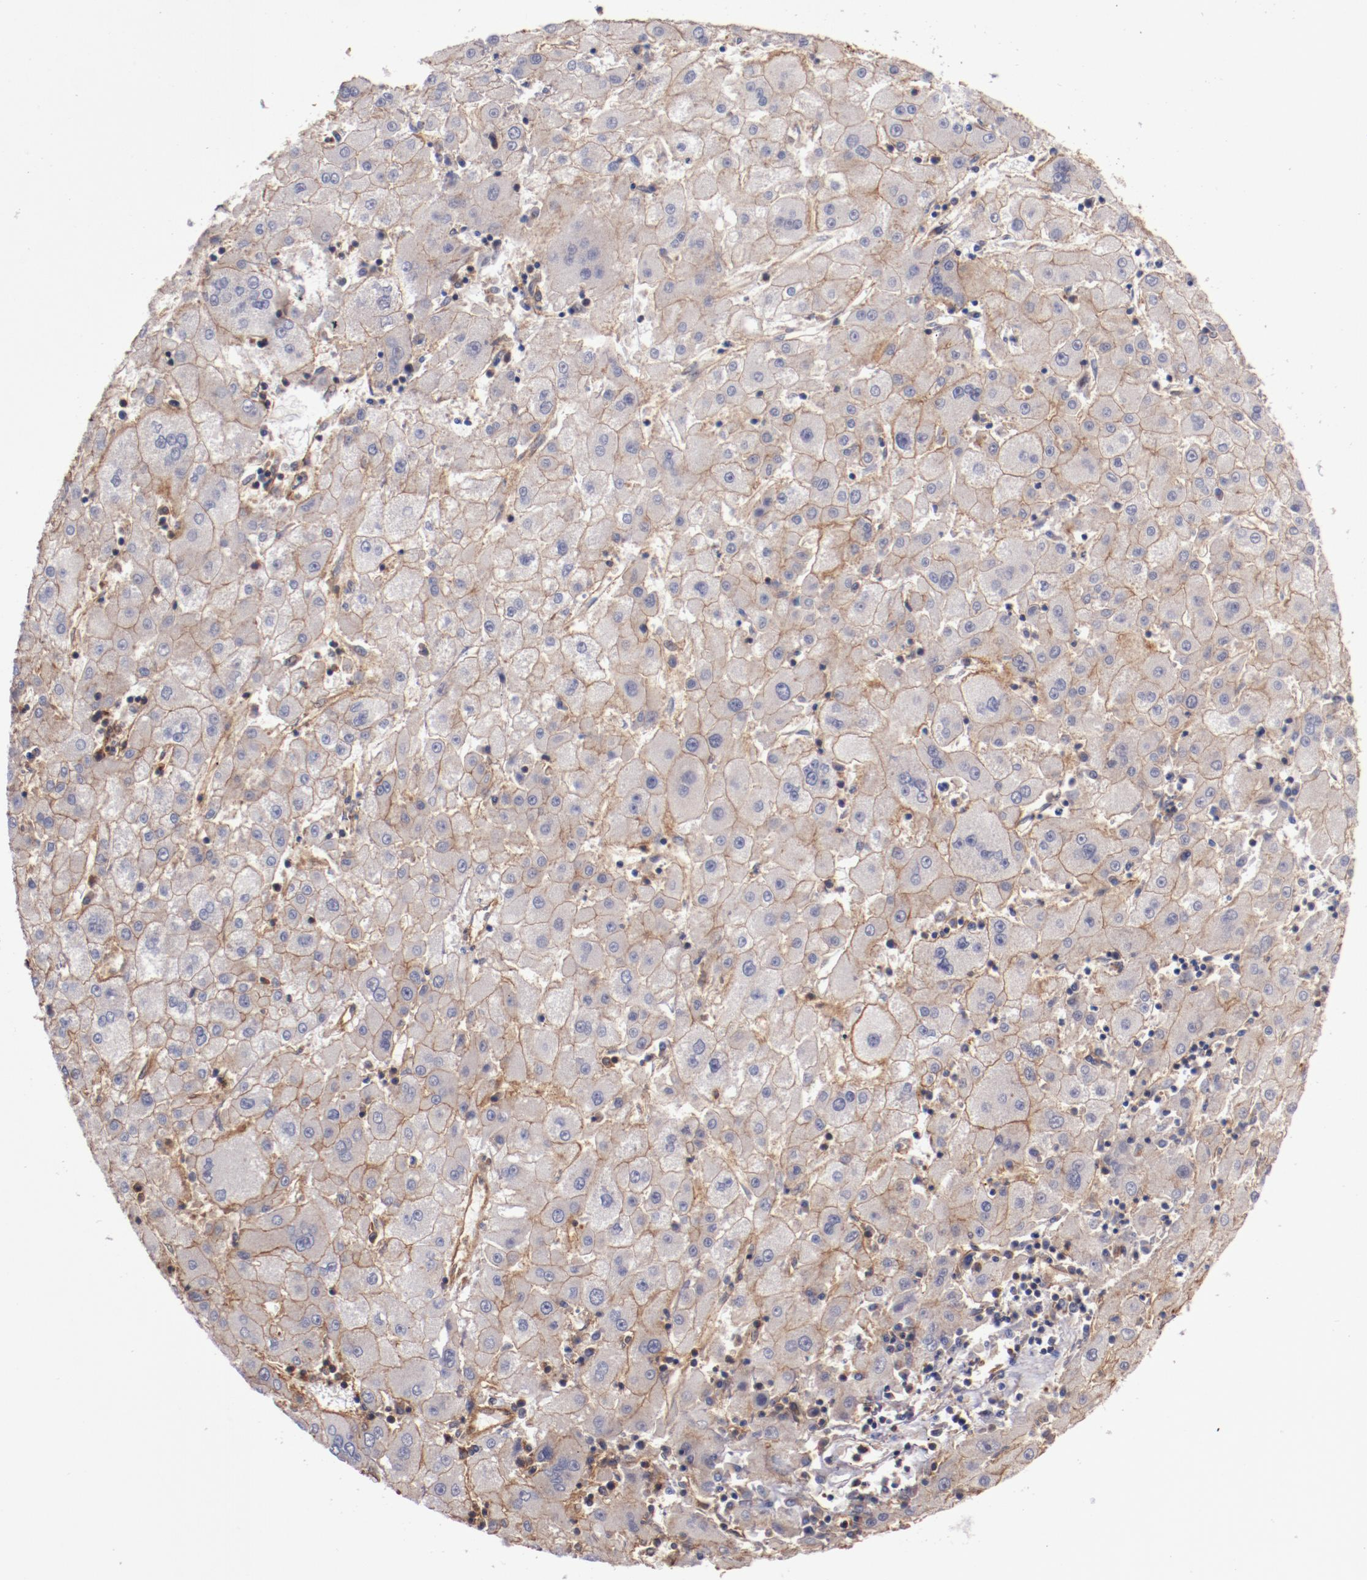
{"staining": {"intensity": "weak", "quantity": ">75%", "location": "cytoplasmic/membranous"}, "tissue": "liver cancer", "cell_type": "Tumor cells", "image_type": "cancer", "snomed": [{"axis": "morphology", "description": "Carcinoma, Hepatocellular, NOS"}, {"axis": "topography", "description": "Liver"}], "caption": "Hepatocellular carcinoma (liver) was stained to show a protein in brown. There is low levels of weak cytoplasmic/membranous expression in about >75% of tumor cells.", "gene": "TMOD3", "patient": {"sex": "male", "age": 72}}